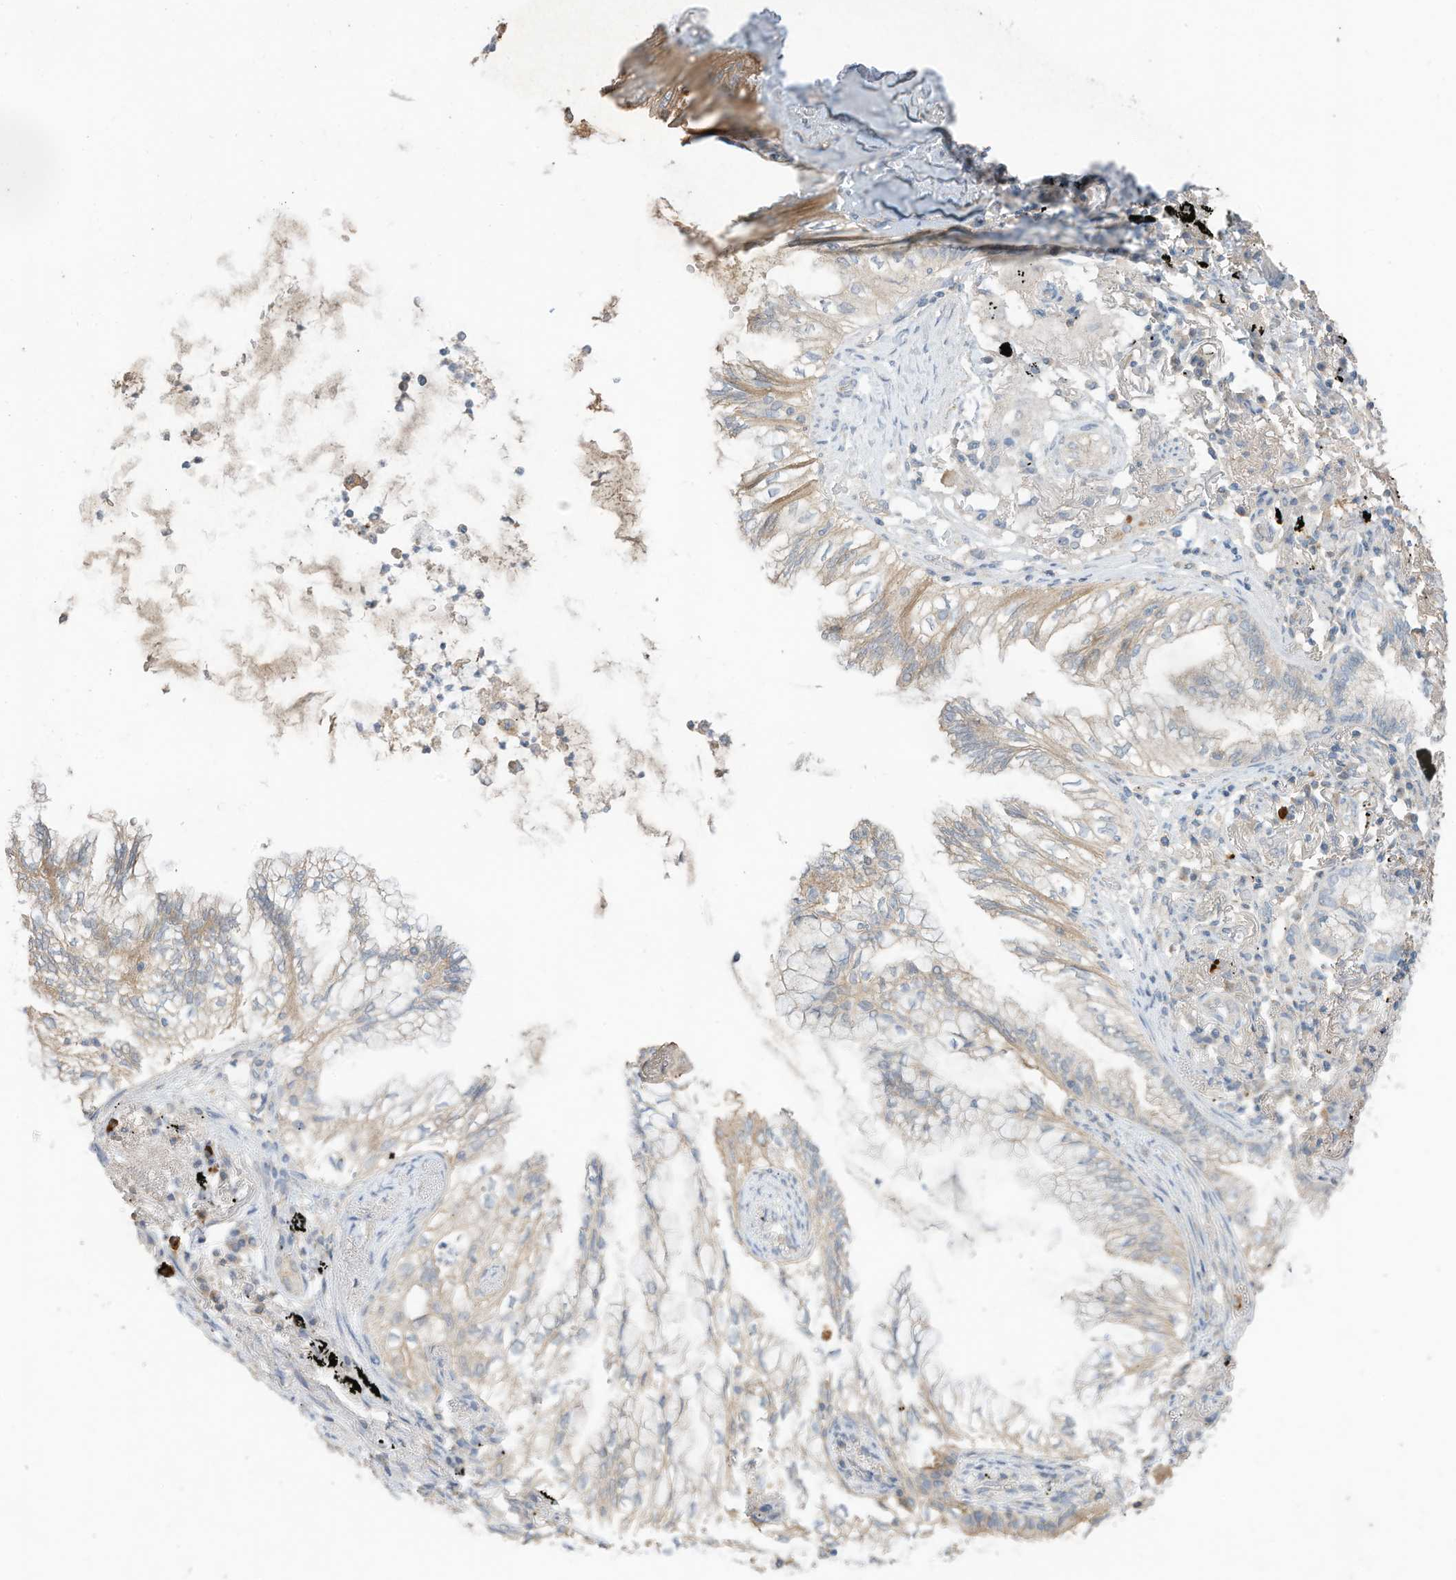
{"staining": {"intensity": "weak", "quantity": "25%-75%", "location": "cytoplasmic/membranous"}, "tissue": "lung cancer", "cell_type": "Tumor cells", "image_type": "cancer", "snomed": [{"axis": "morphology", "description": "Adenocarcinoma, NOS"}, {"axis": "topography", "description": "Lung"}], "caption": "A high-resolution histopathology image shows immunohistochemistry staining of lung cancer, which shows weak cytoplasmic/membranous expression in about 25%-75% of tumor cells. (Stains: DAB (3,3'-diaminobenzidine) in brown, nuclei in blue, Microscopy: brightfield microscopy at high magnification).", "gene": "CAPN13", "patient": {"sex": "female", "age": 70}}